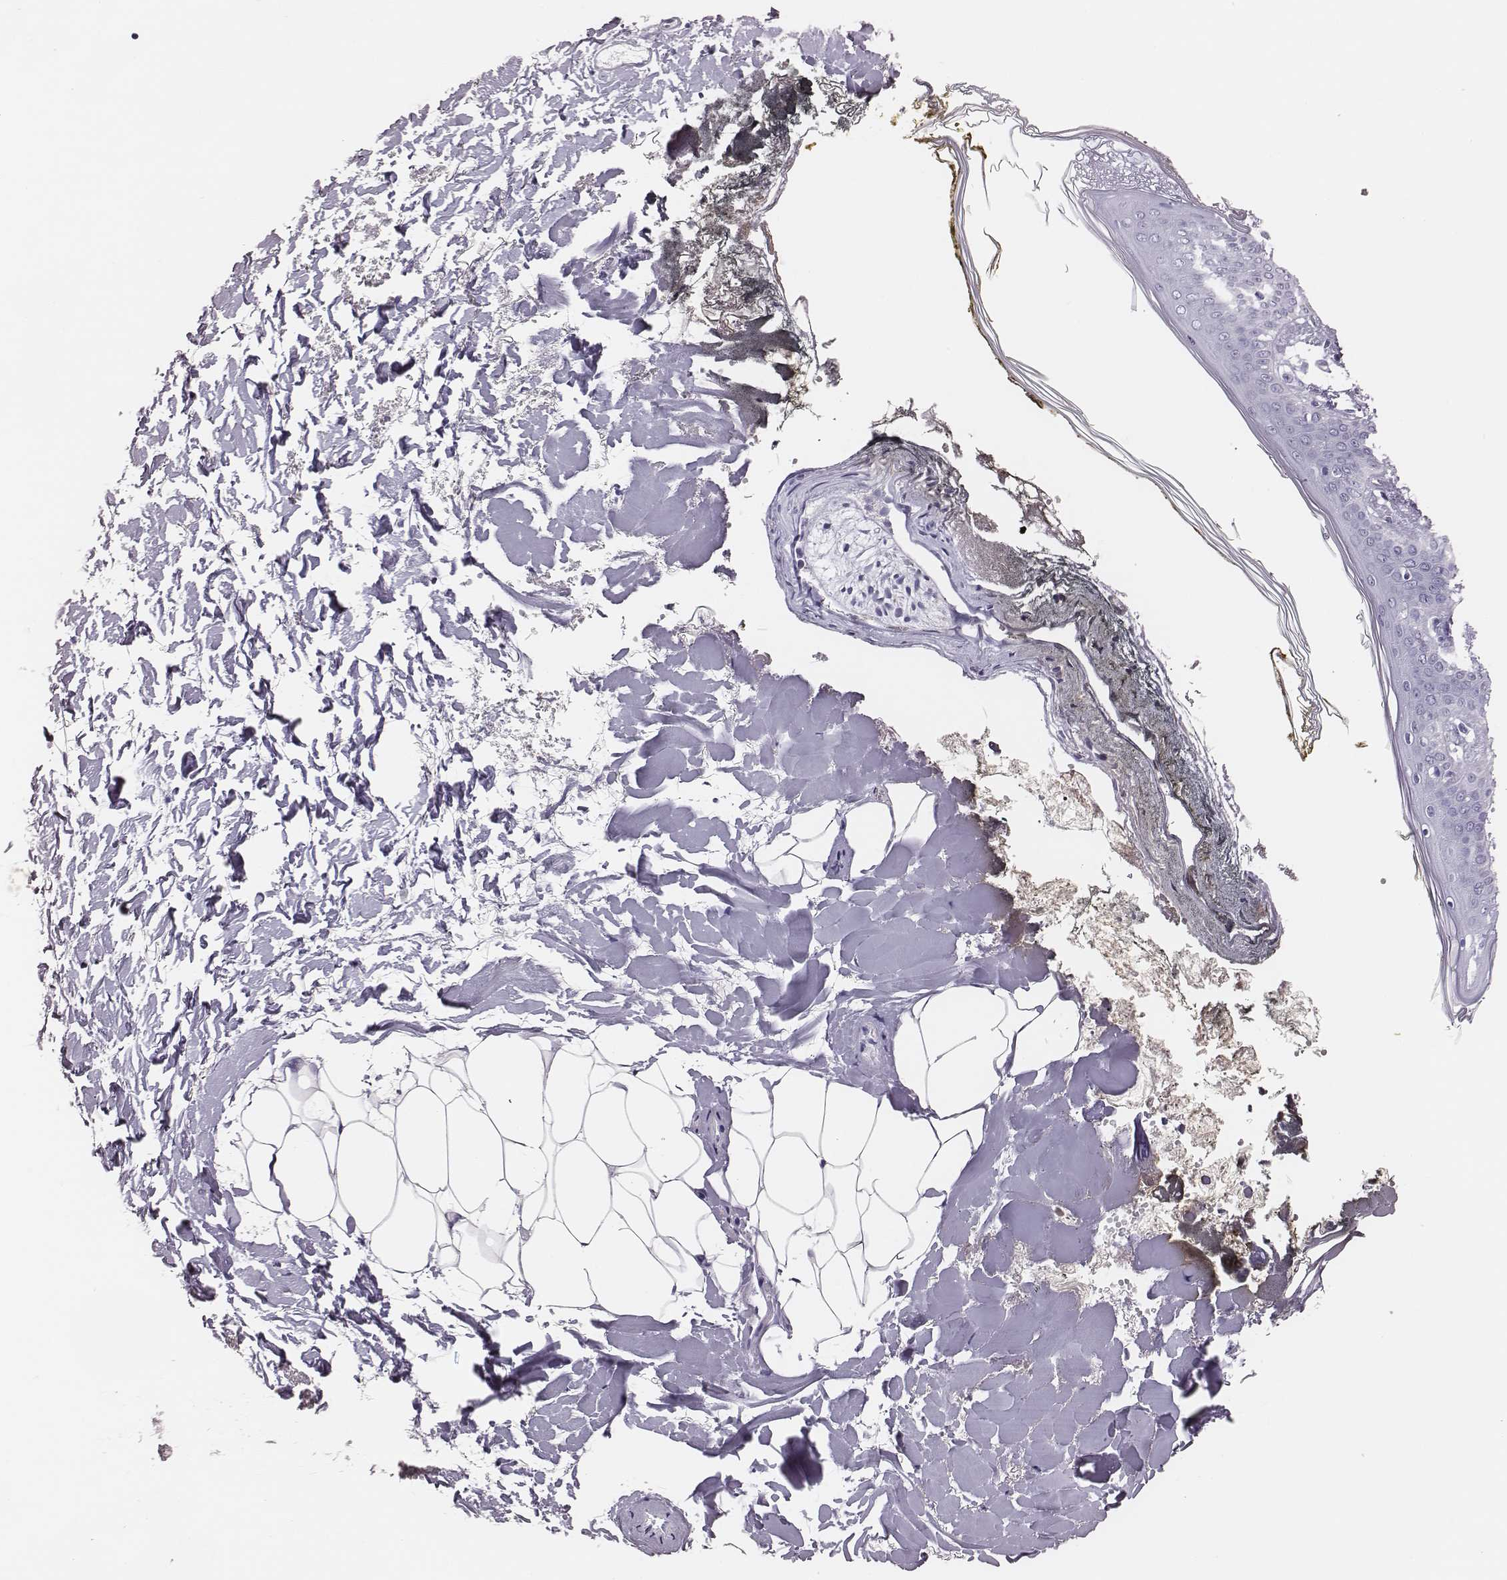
{"staining": {"intensity": "negative", "quantity": "none", "location": "none"}, "tissue": "skin", "cell_type": "Fibroblasts", "image_type": "normal", "snomed": [{"axis": "morphology", "description": "Normal tissue, NOS"}, {"axis": "topography", "description": "Skin"}], "caption": "There is no significant expression in fibroblasts of skin.", "gene": "H1", "patient": {"sex": "female", "age": 34}}